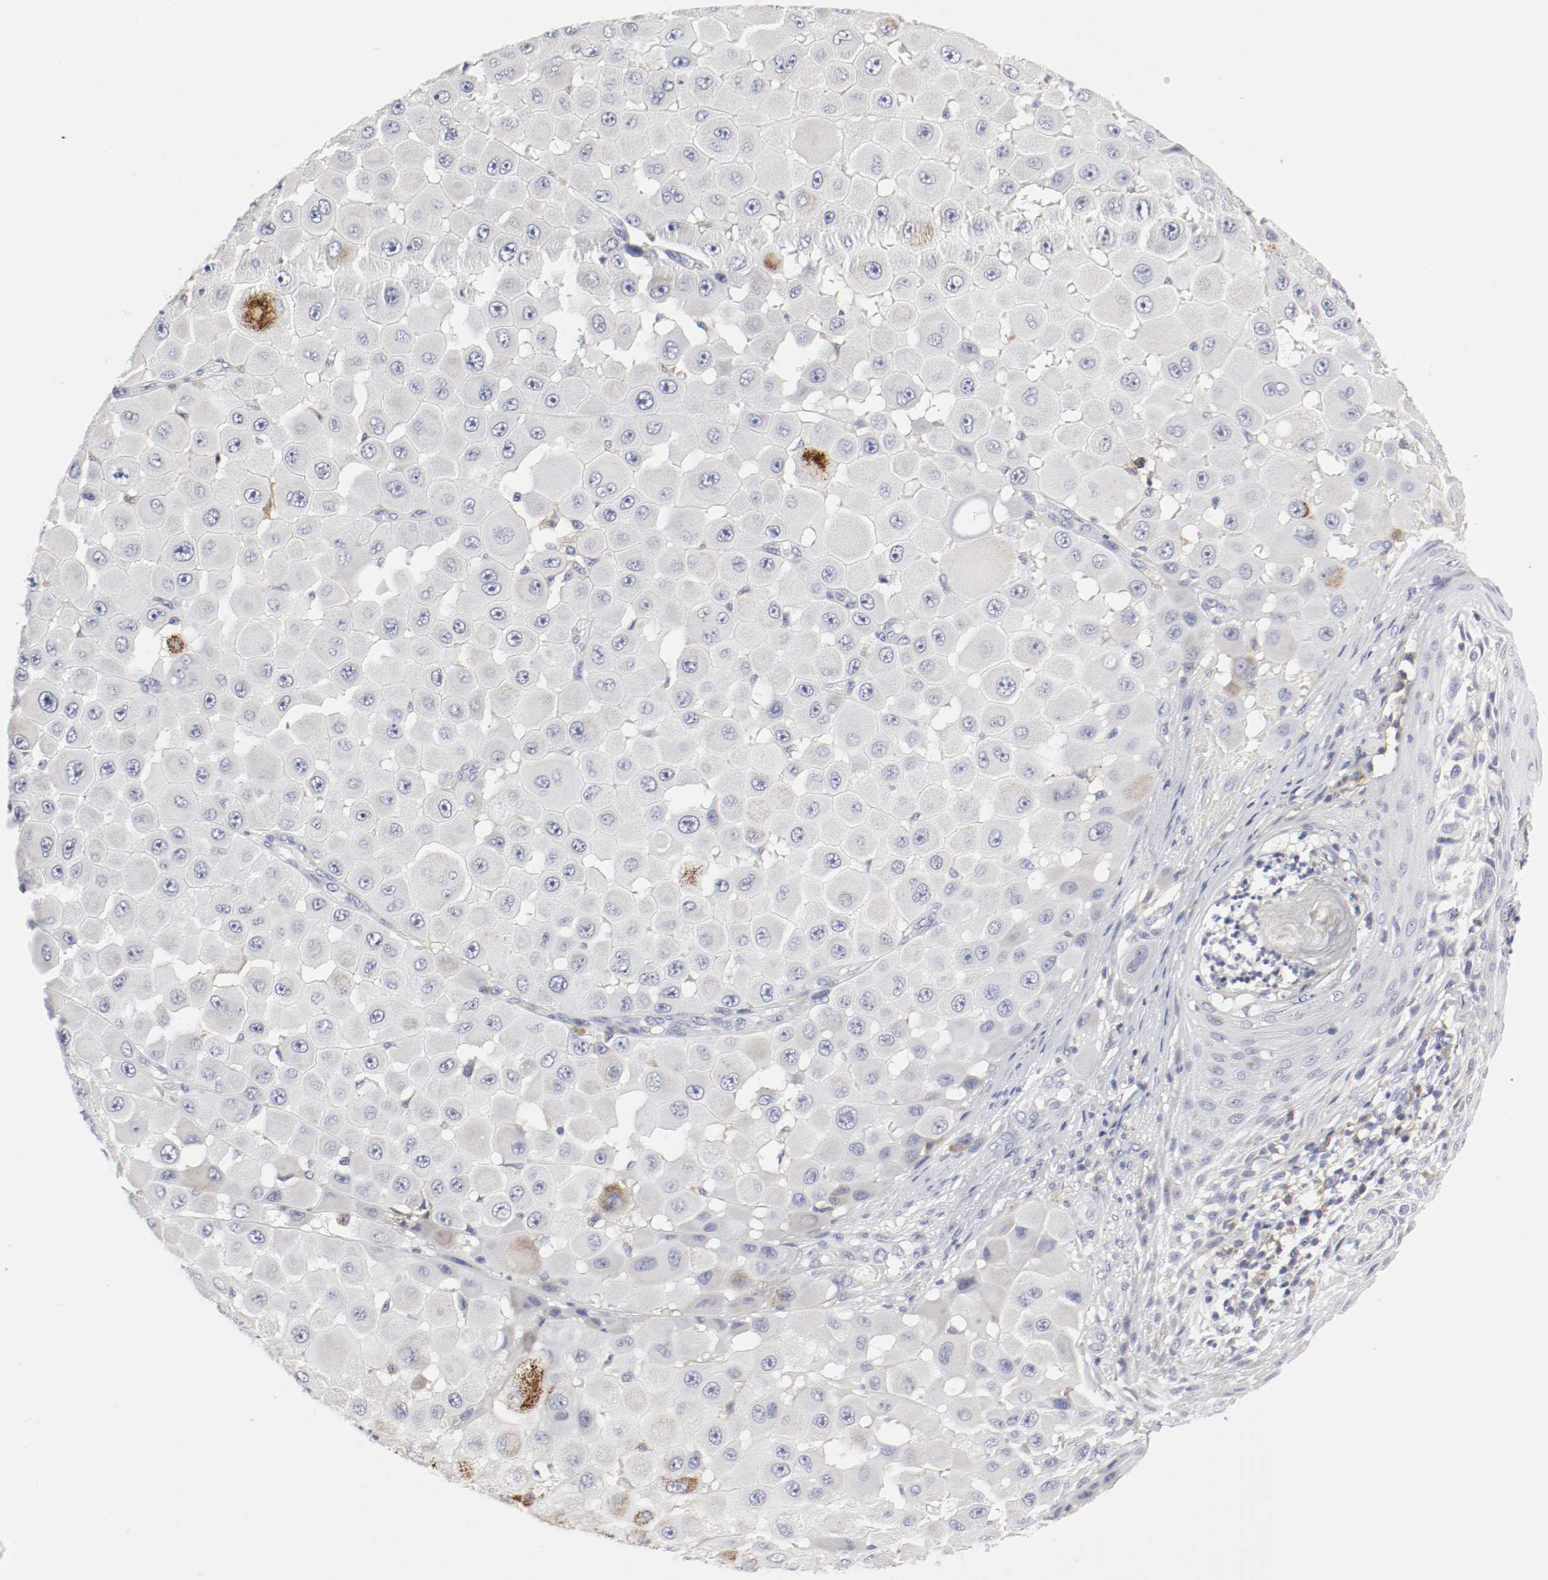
{"staining": {"intensity": "moderate", "quantity": "<25%", "location": "cytoplasmic/membranous"}, "tissue": "melanoma", "cell_type": "Tumor cells", "image_type": "cancer", "snomed": [{"axis": "morphology", "description": "Malignant melanoma, NOS"}, {"axis": "topography", "description": "Skin"}], "caption": "High-power microscopy captured an immunohistochemistry photomicrograph of melanoma, revealing moderate cytoplasmic/membranous staining in about <25% of tumor cells.", "gene": "ITGAX", "patient": {"sex": "female", "age": 81}}